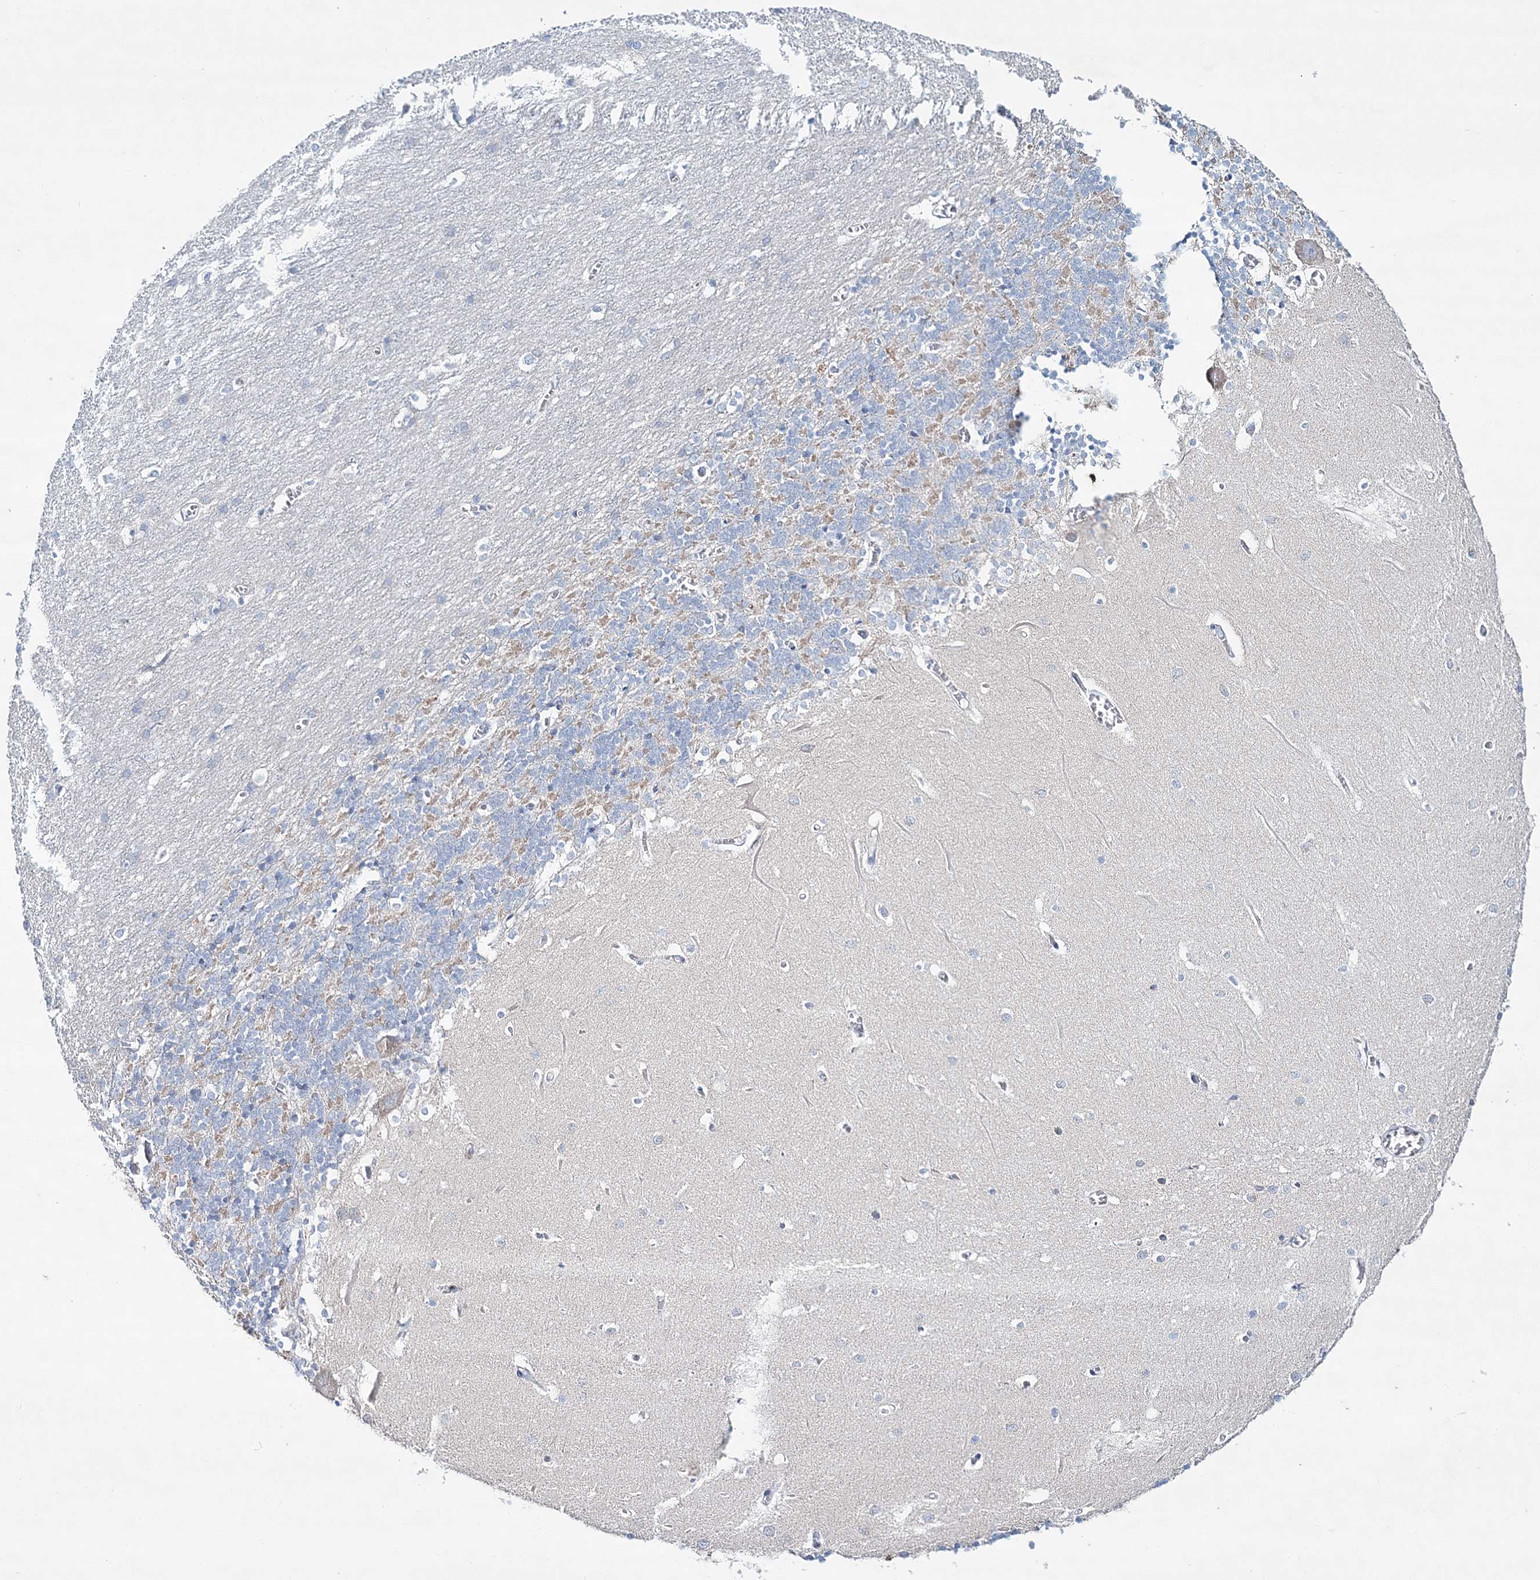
{"staining": {"intensity": "negative", "quantity": "none", "location": "none"}, "tissue": "cerebellum", "cell_type": "Cells in granular layer", "image_type": "normal", "snomed": [{"axis": "morphology", "description": "Normal tissue, NOS"}, {"axis": "topography", "description": "Cerebellum"}], "caption": "Immunohistochemical staining of benign human cerebellum exhibits no significant staining in cells in granular layer.", "gene": "ADGRL1", "patient": {"sex": "male", "age": 37}}